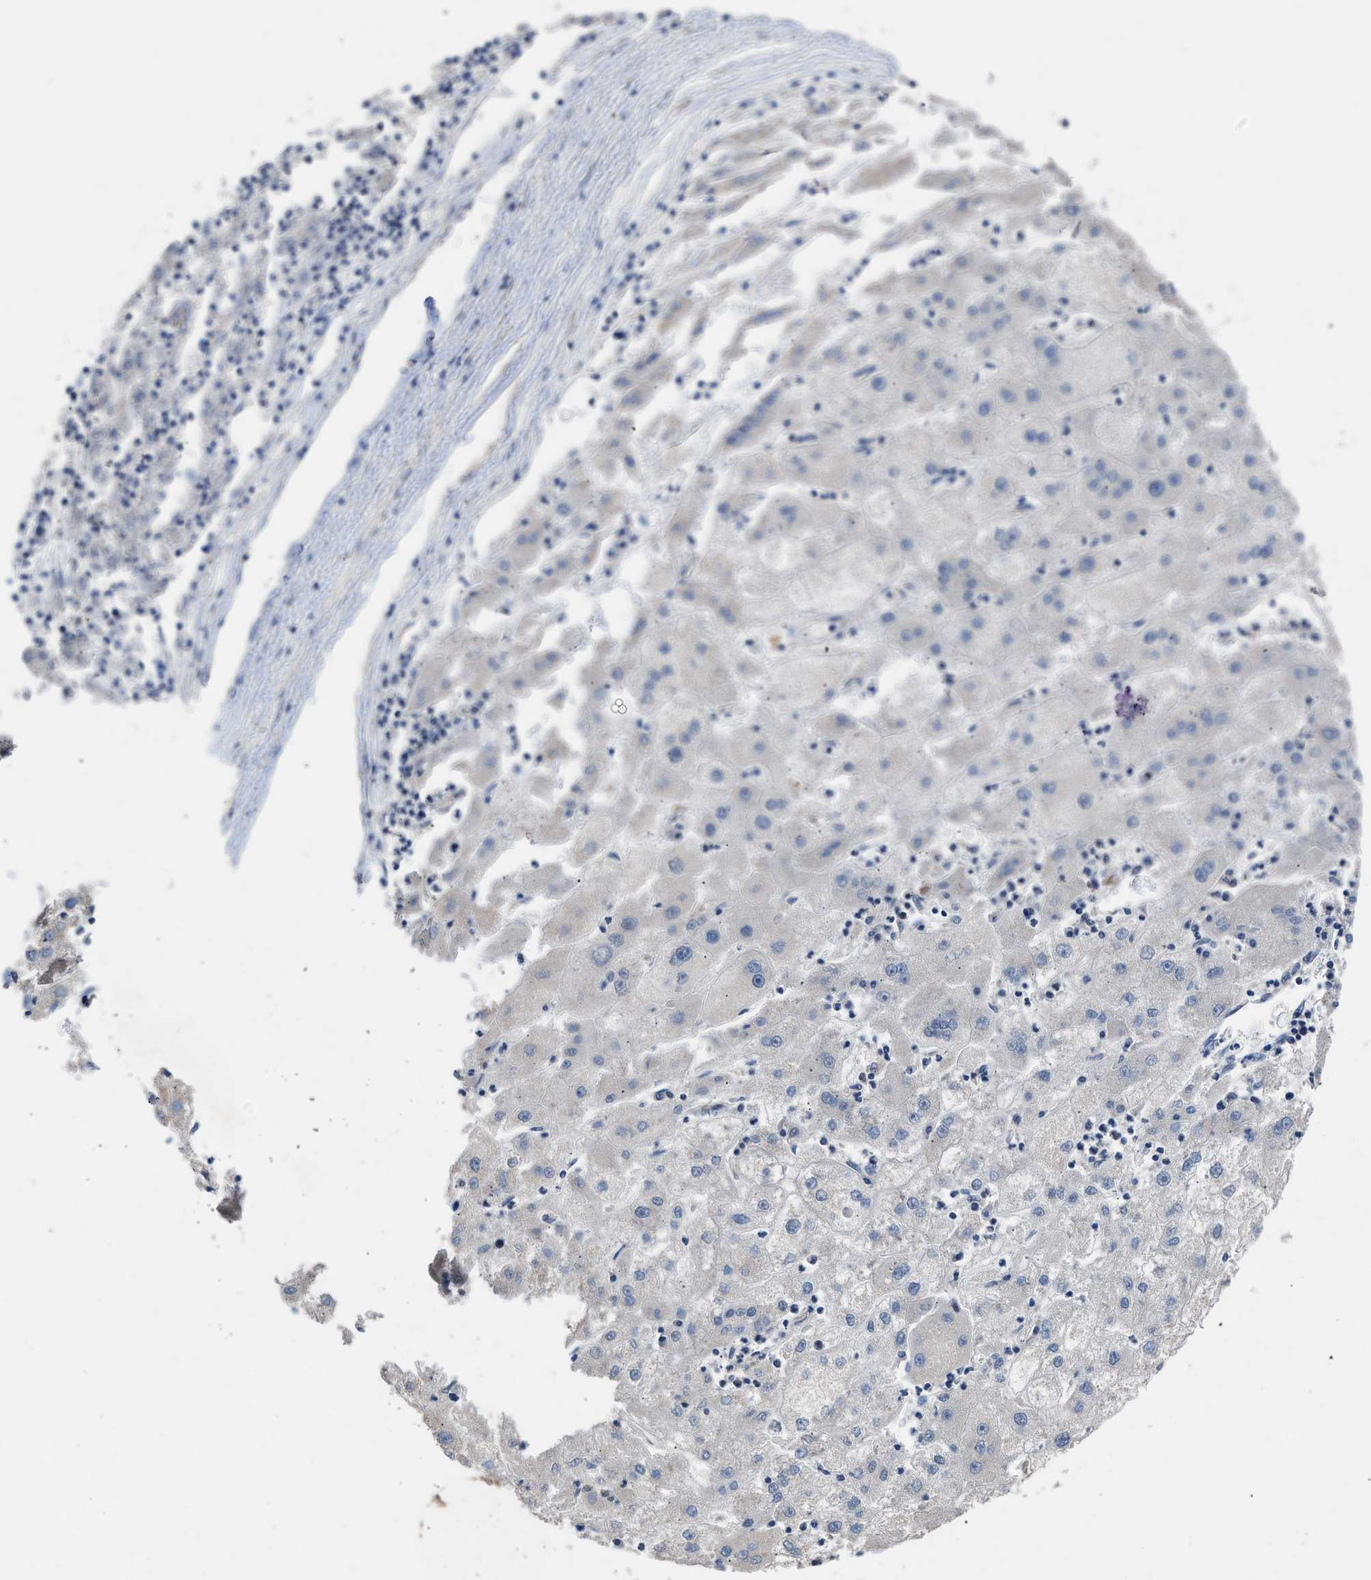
{"staining": {"intensity": "negative", "quantity": "none", "location": "none"}, "tissue": "liver cancer", "cell_type": "Tumor cells", "image_type": "cancer", "snomed": [{"axis": "morphology", "description": "Carcinoma, Hepatocellular, NOS"}, {"axis": "topography", "description": "Liver"}], "caption": "High power microscopy photomicrograph of an immunohistochemistry (IHC) image of liver cancer, revealing no significant positivity in tumor cells.", "gene": "TERF2IP", "patient": {"sex": "male", "age": 72}}